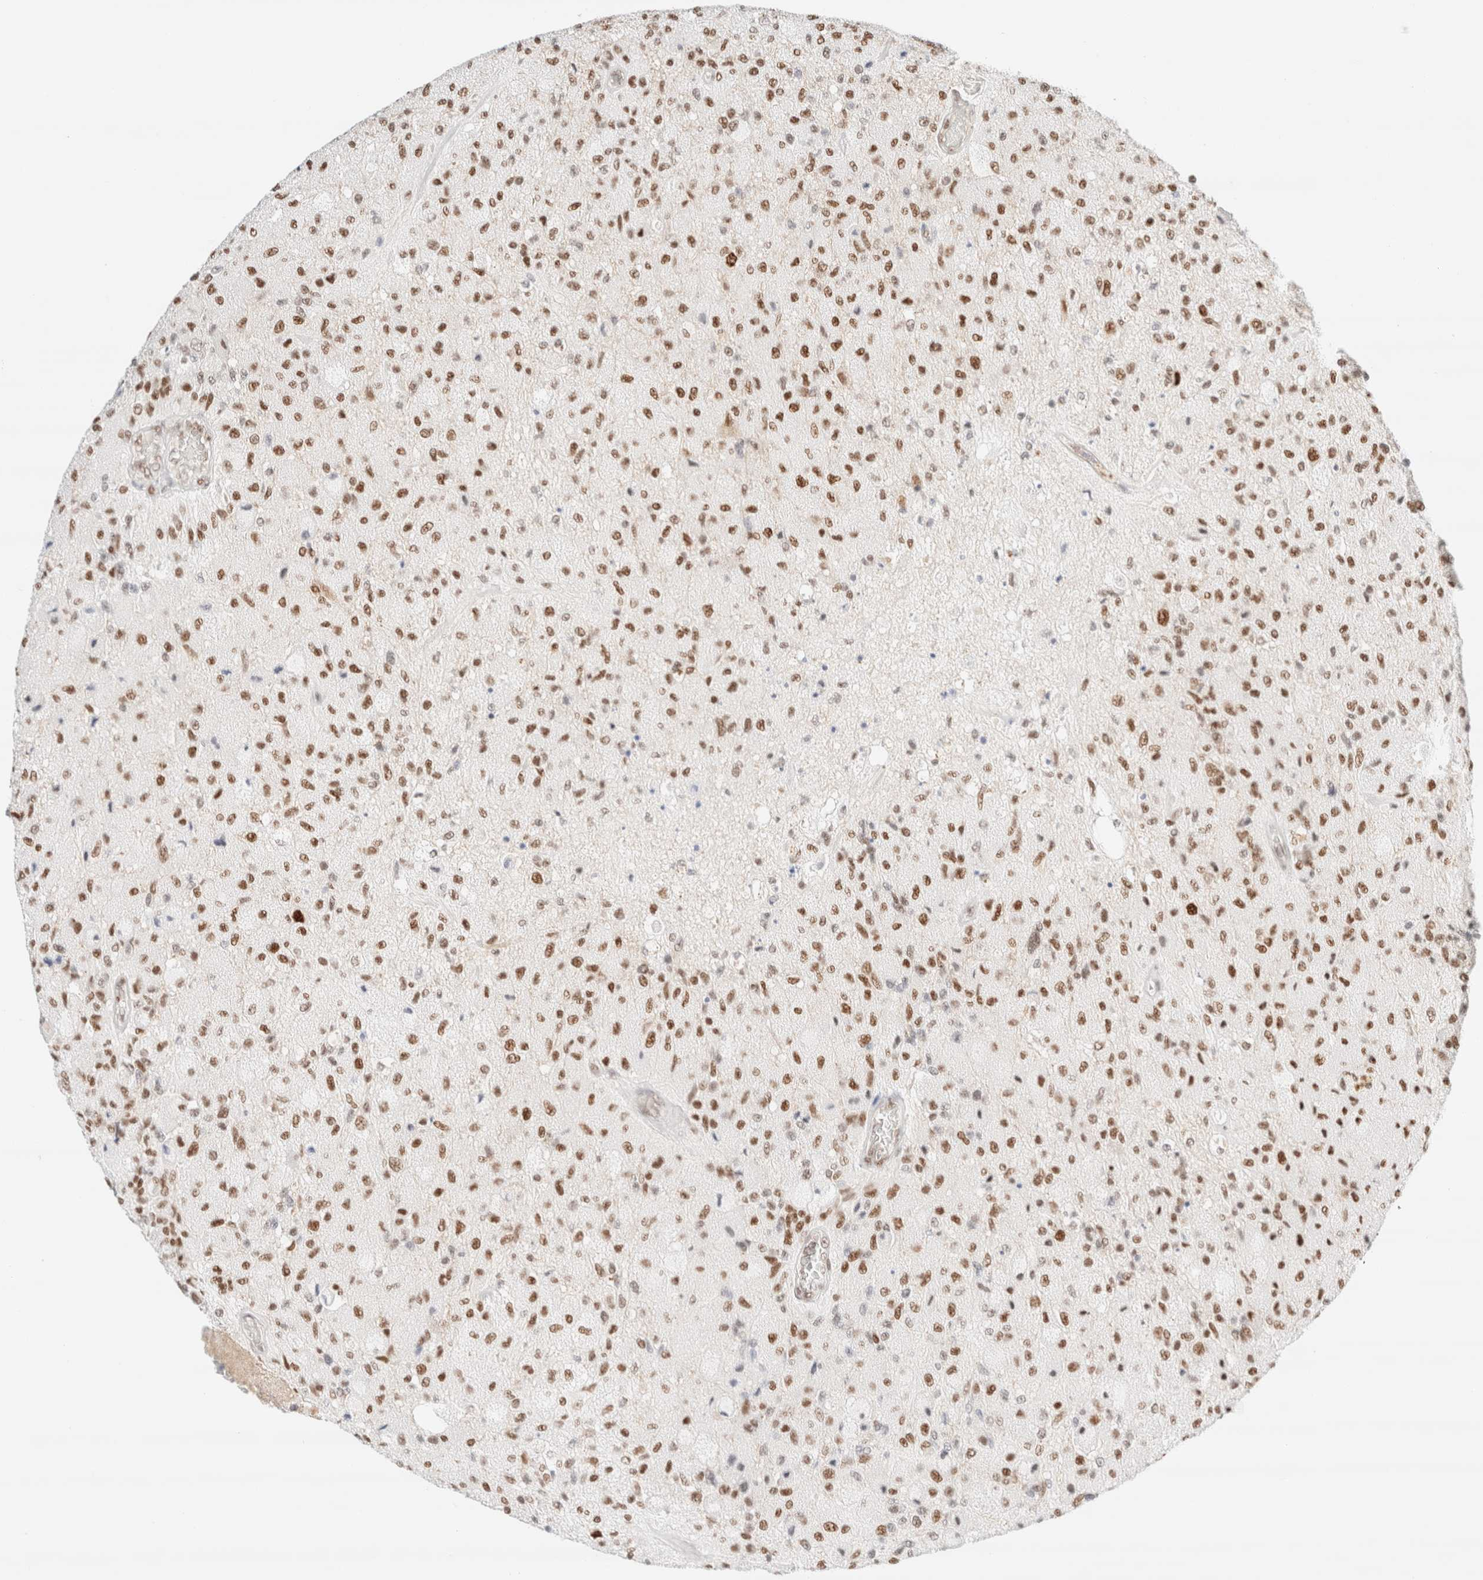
{"staining": {"intensity": "strong", "quantity": ">75%", "location": "nuclear"}, "tissue": "glioma", "cell_type": "Tumor cells", "image_type": "cancer", "snomed": [{"axis": "morphology", "description": "Normal tissue, NOS"}, {"axis": "morphology", "description": "Glioma, malignant, High grade"}, {"axis": "topography", "description": "Cerebral cortex"}], "caption": "This is an image of immunohistochemistry staining of malignant glioma (high-grade), which shows strong staining in the nuclear of tumor cells.", "gene": "CIC", "patient": {"sex": "male", "age": 77}}